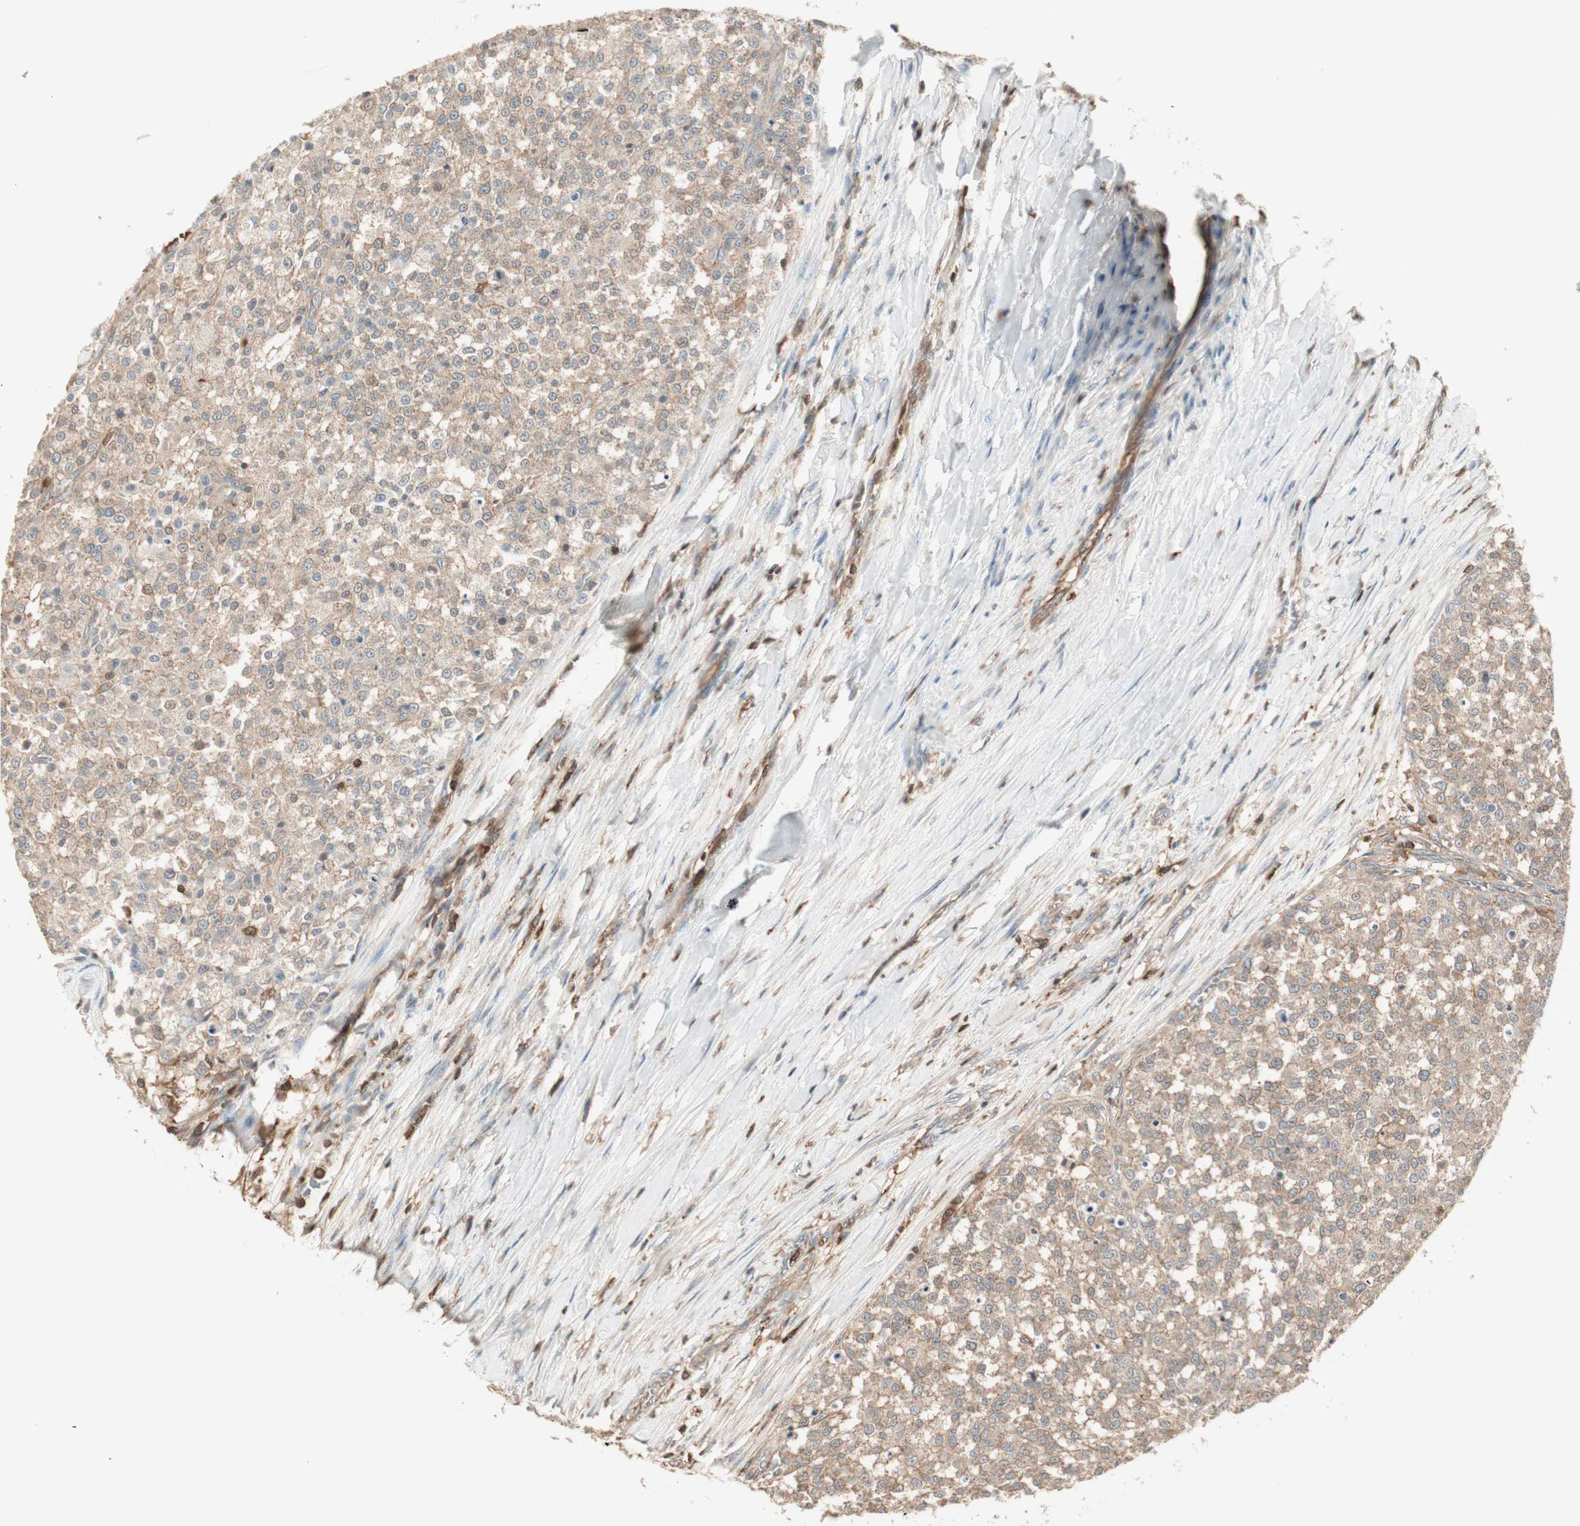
{"staining": {"intensity": "weak", "quantity": ">75%", "location": "cytoplasmic/membranous"}, "tissue": "testis cancer", "cell_type": "Tumor cells", "image_type": "cancer", "snomed": [{"axis": "morphology", "description": "Seminoma, NOS"}, {"axis": "topography", "description": "Testis"}], "caption": "This image demonstrates immunohistochemistry (IHC) staining of human testis seminoma, with low weak cytoplasmic/membranous expression in about >75% of tumor cells.", "gene": "CRLF3", "patient": {"sex": "male", "age": 59}}